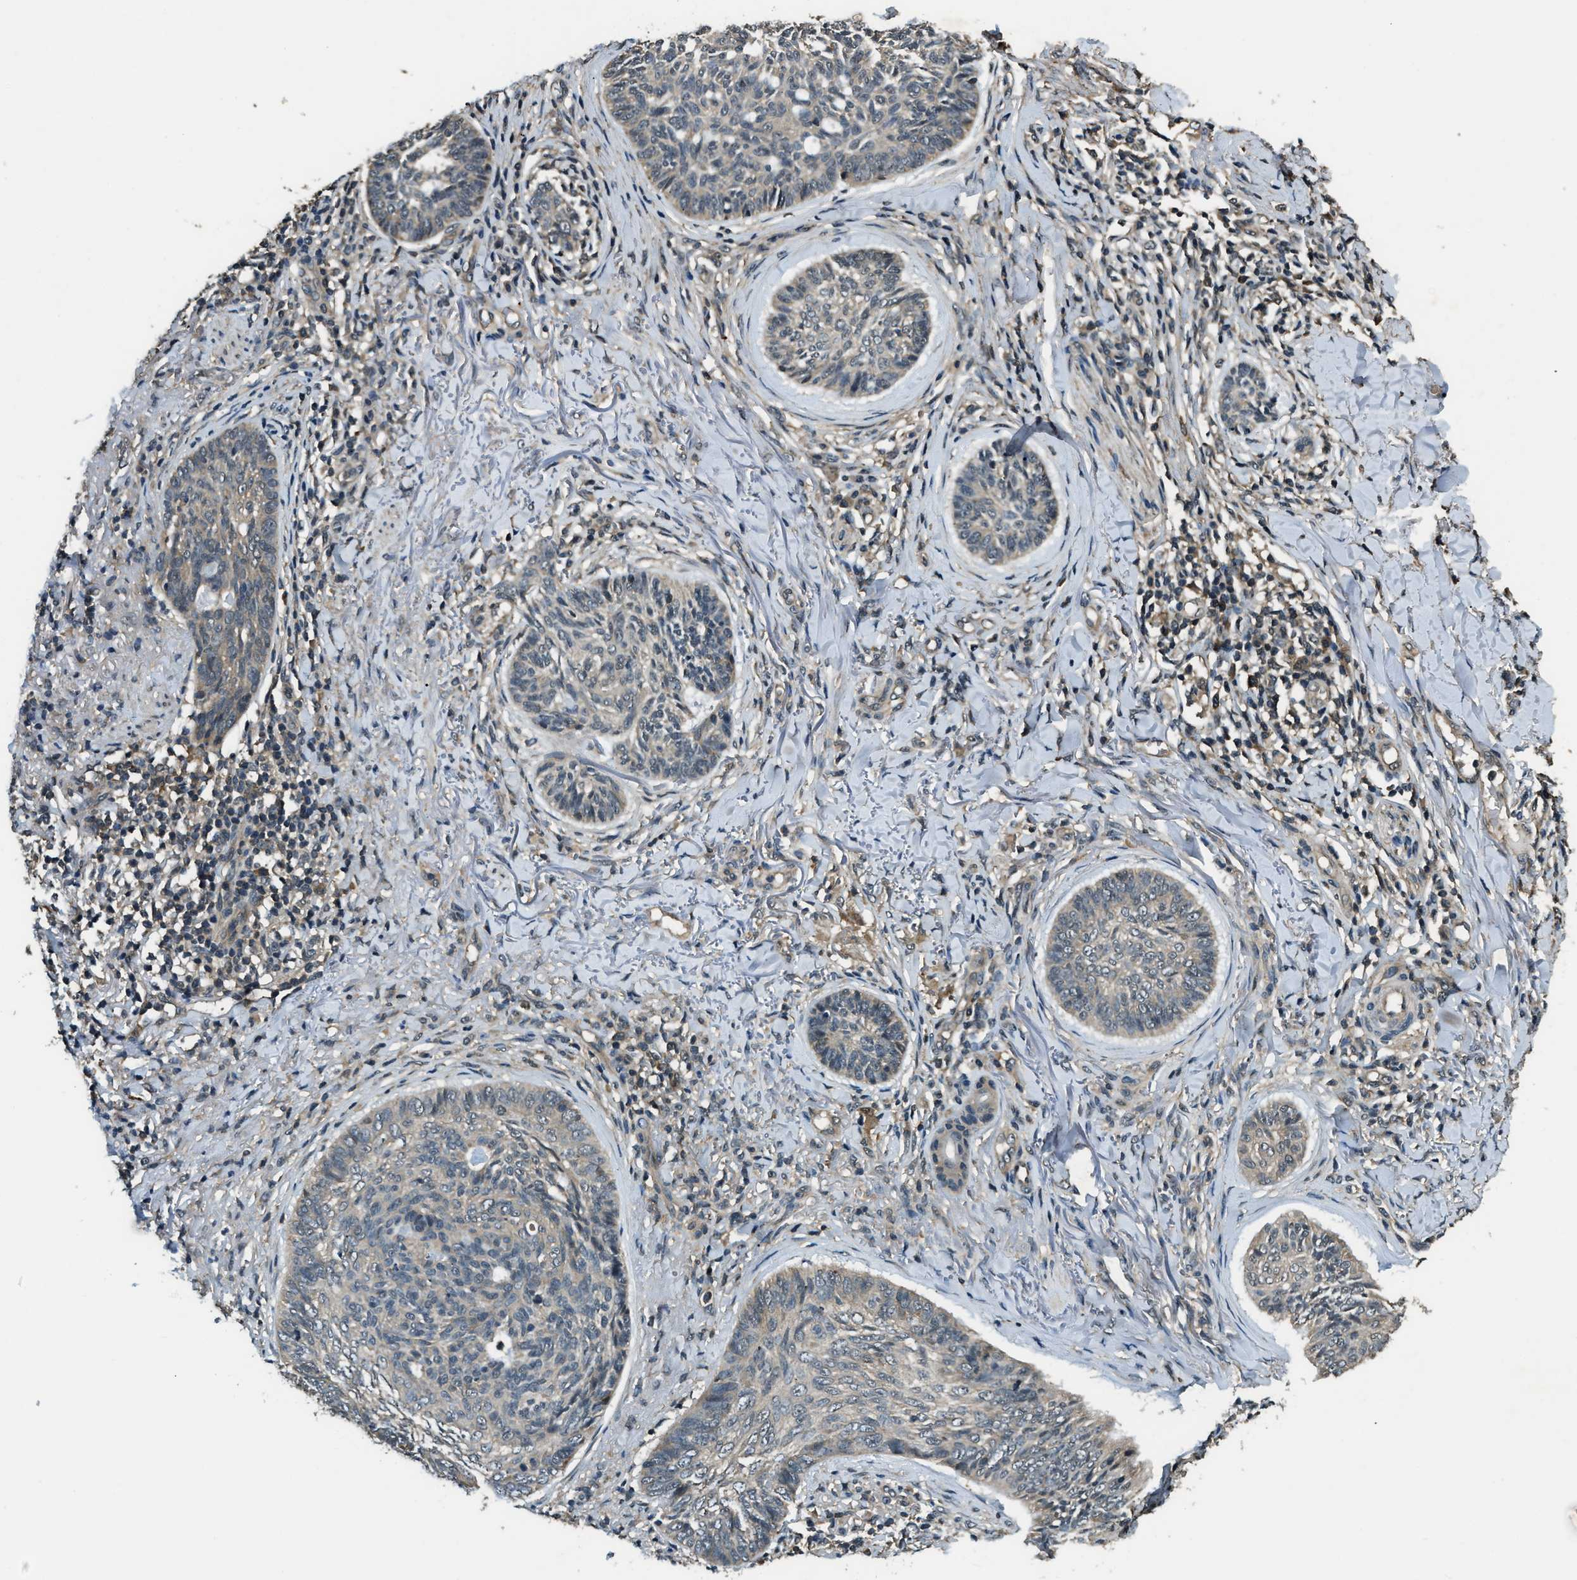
{"staining": {"intensity": "weak", "quantity": "<25%", "location": "cytoplasmic/membranous"}, "tissue": "skin cancer", "cell_type": "Tumor cells", "image_type": "cancer", "snomed": [{"axis": "morphology", "description": "Basal cell carcinoma"}, {"axis": "topography", "description": "Skin"}], "caption": "Immunohistochemistry (IHC) histopathology image of basal cell carcinoma (skin) stained for a protein (brown), which exhibits no positivity in tumor cells. The staining was performed using DAB to visualize the protein expression in brown, while the nuclei were stained in blue with hematoxylin (Magnification: 20x).", "gene": "NUDCD3", "patient": {"sex": "male", "age": 43}}